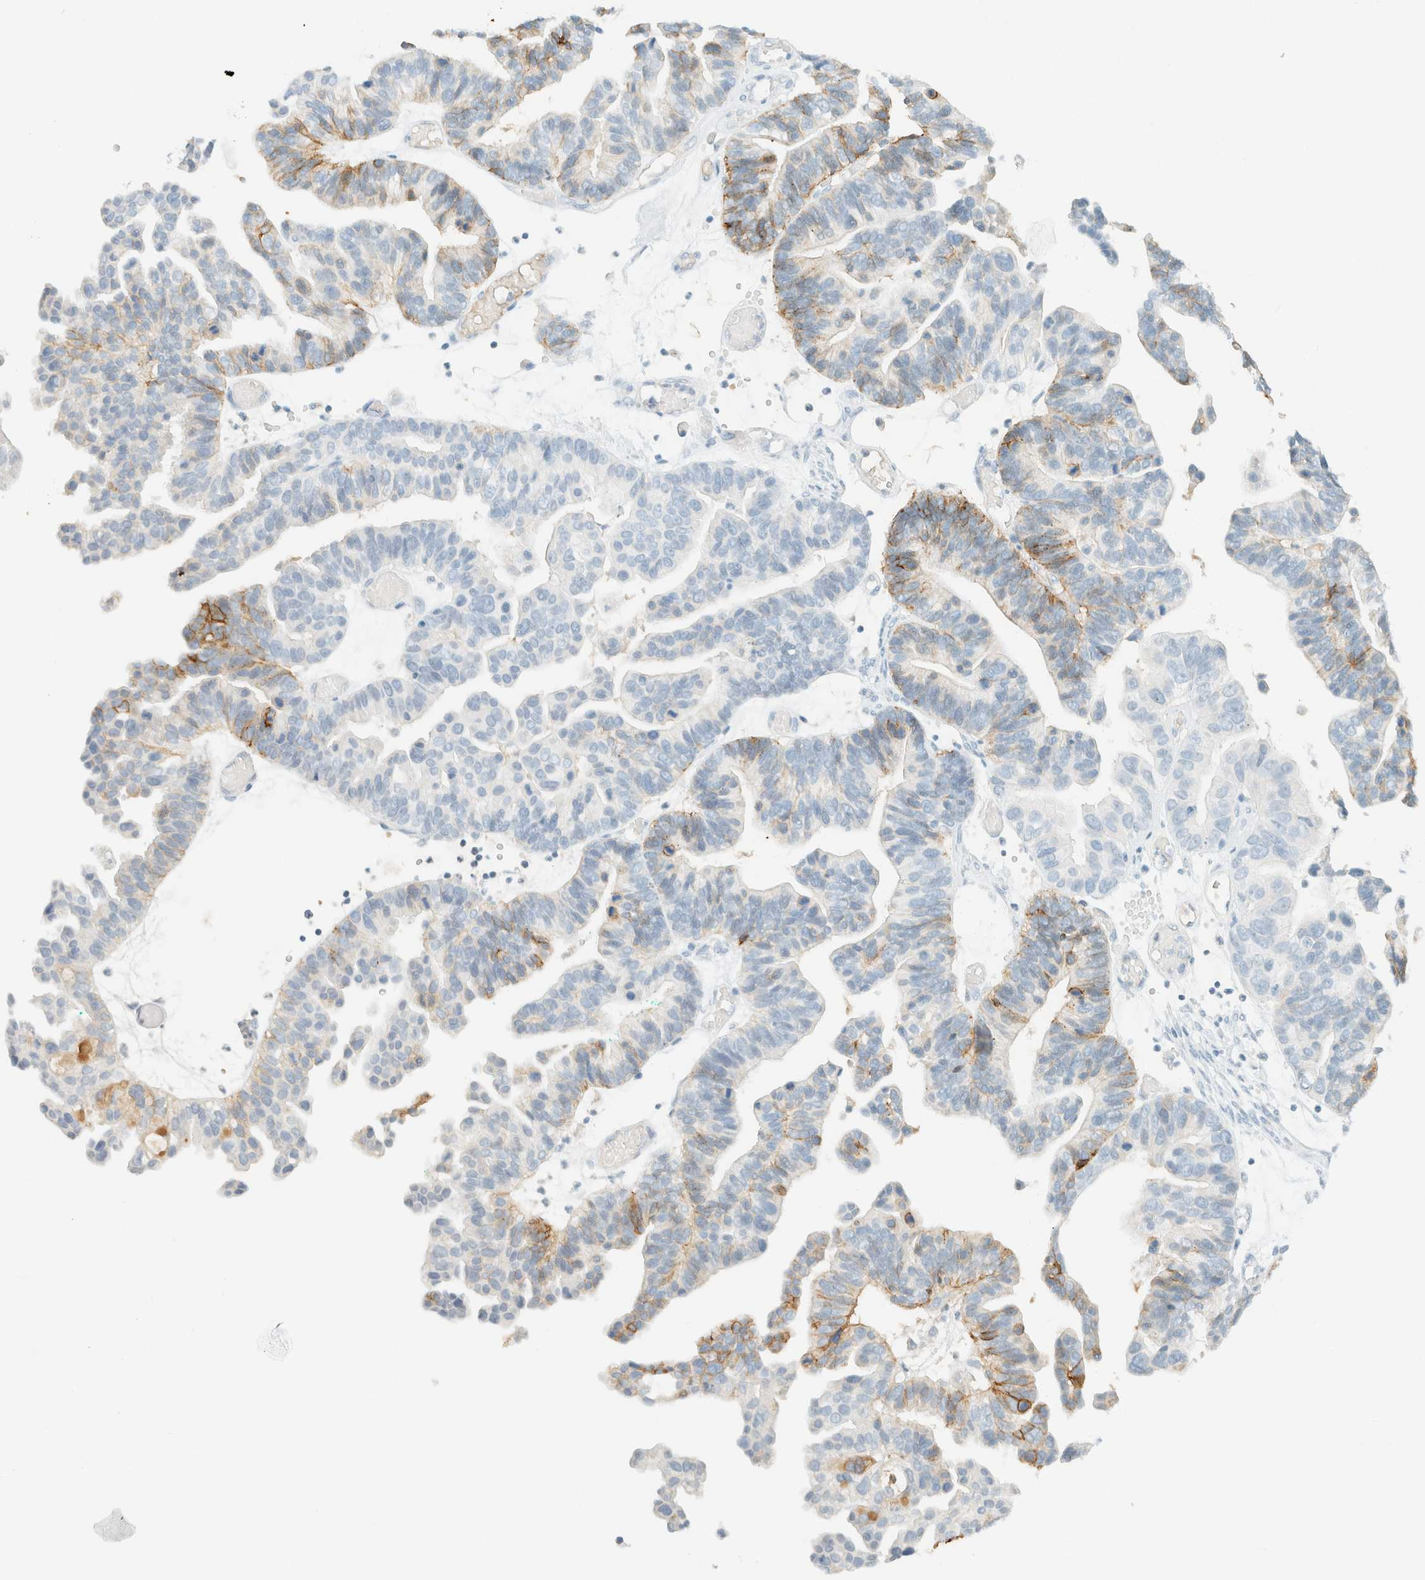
{"staining": {"intensity": "negative", "quantity": "none", "location": "none"}, "tissue": "ovarian cancer", "cell_type": "Tumor cells", "image_type": "cancer", "snomed": [{"axis": "morphology", "description": "Cystadenocarcinoma, serous, NOS"}, {"axis": "topography", "description": "Ovary"}], "caption": "Immunohistochemical staining of human ovarian serous cystadenocarcinoma shows no significant positivity in tumor cells.", "gene": "GPA33", "patient": {"sex": "female", "age": 56}}